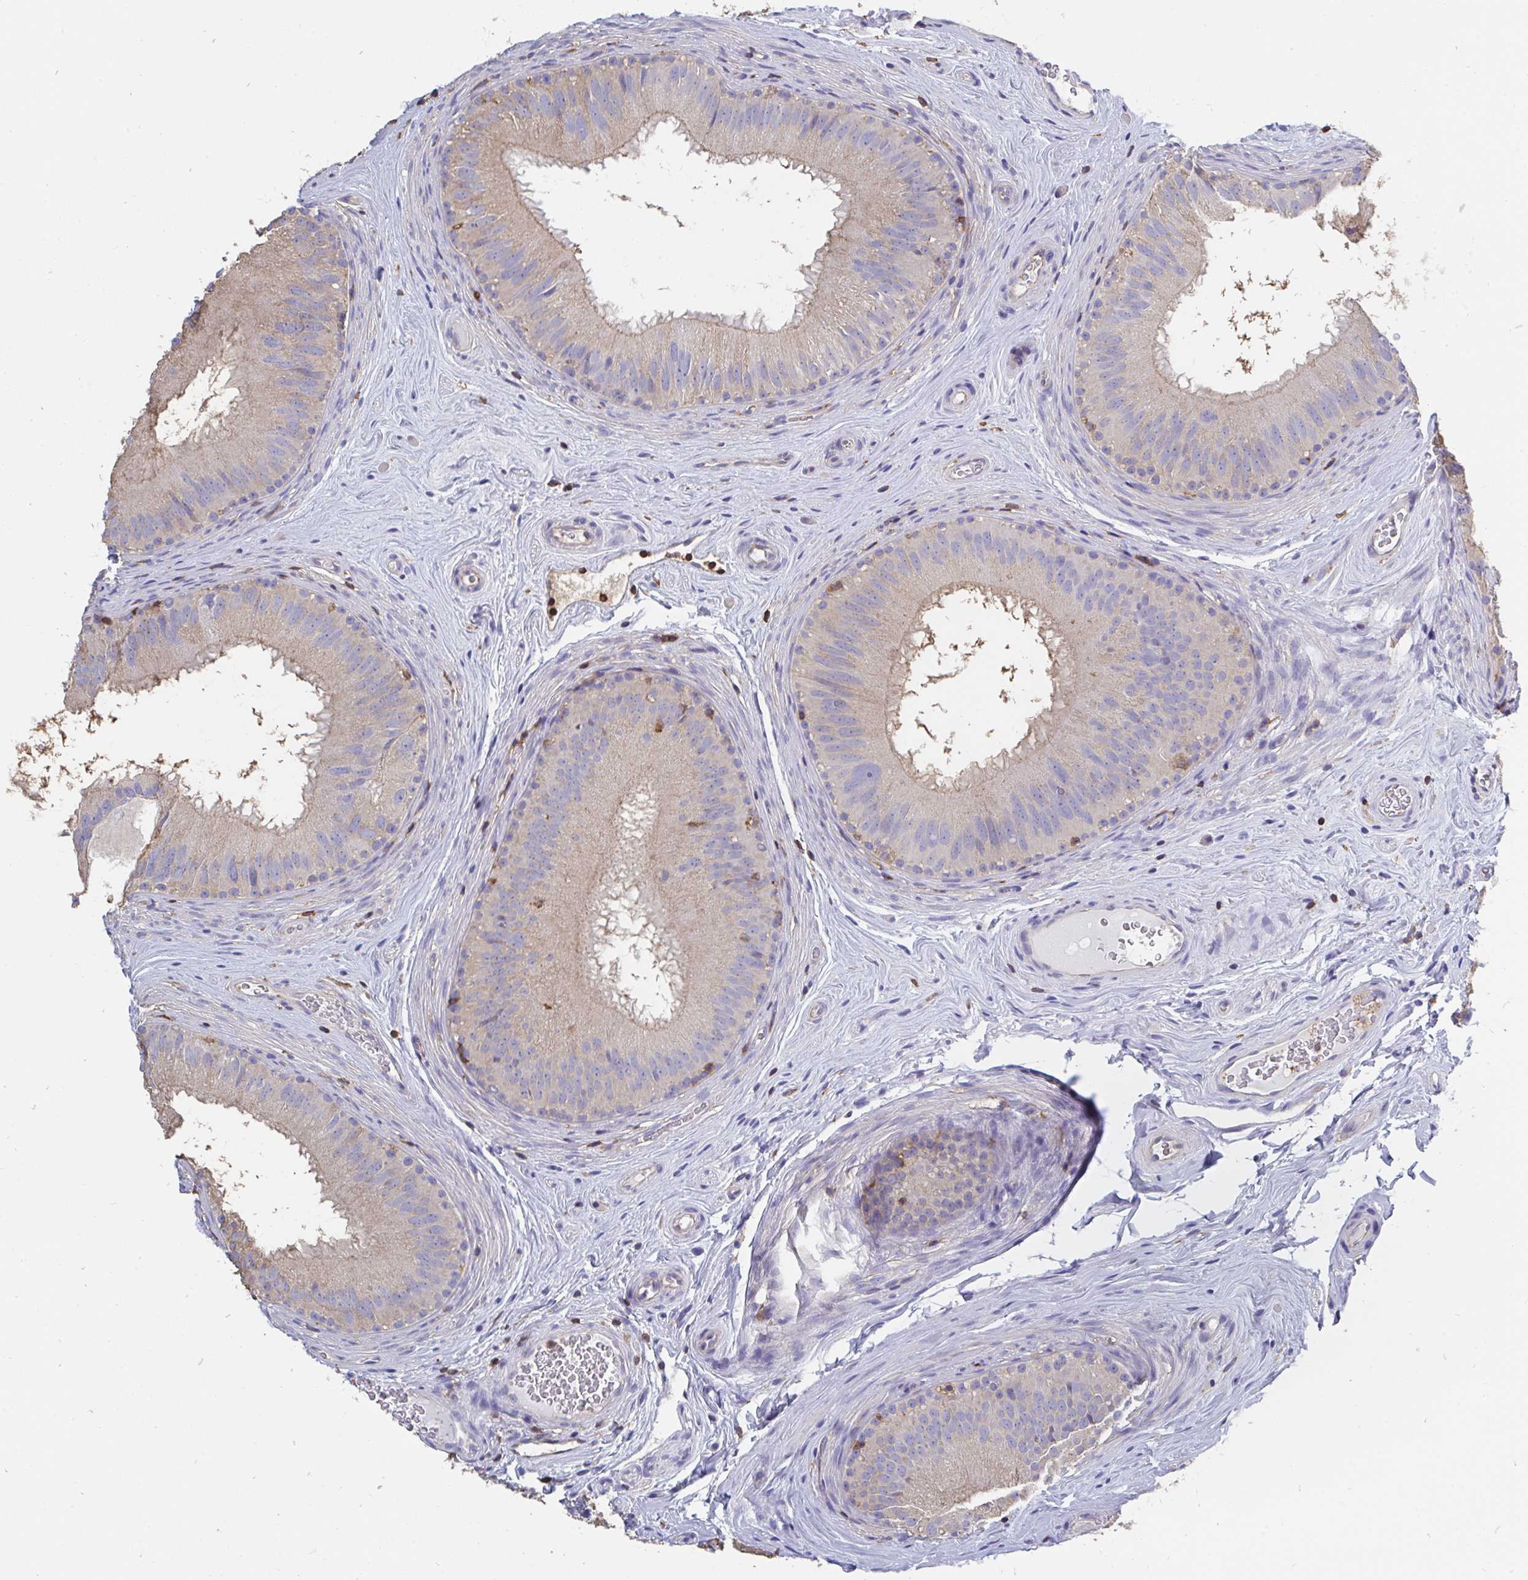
{"staining": {"intensity": "weak", "quantity": "25%-75%", "location": "cytoplasmic/membranous"}, "tissue": "epididymis", "cell_type": "Glandular cells", "image_type": "normal", "snomed": [{"axis": "morphology", "description": "Normal tissue, NOS"}, {"axis": "topography", "description": "Epididymis"}], "caption": "DAB immunohistochemical staining of normal human epididymis displays weak cytoplasmic/membranous protein staining in about 25%-75% of glandular cells.", "gene": "CFL1", "patient": {"sex": "male", "age": 44}}